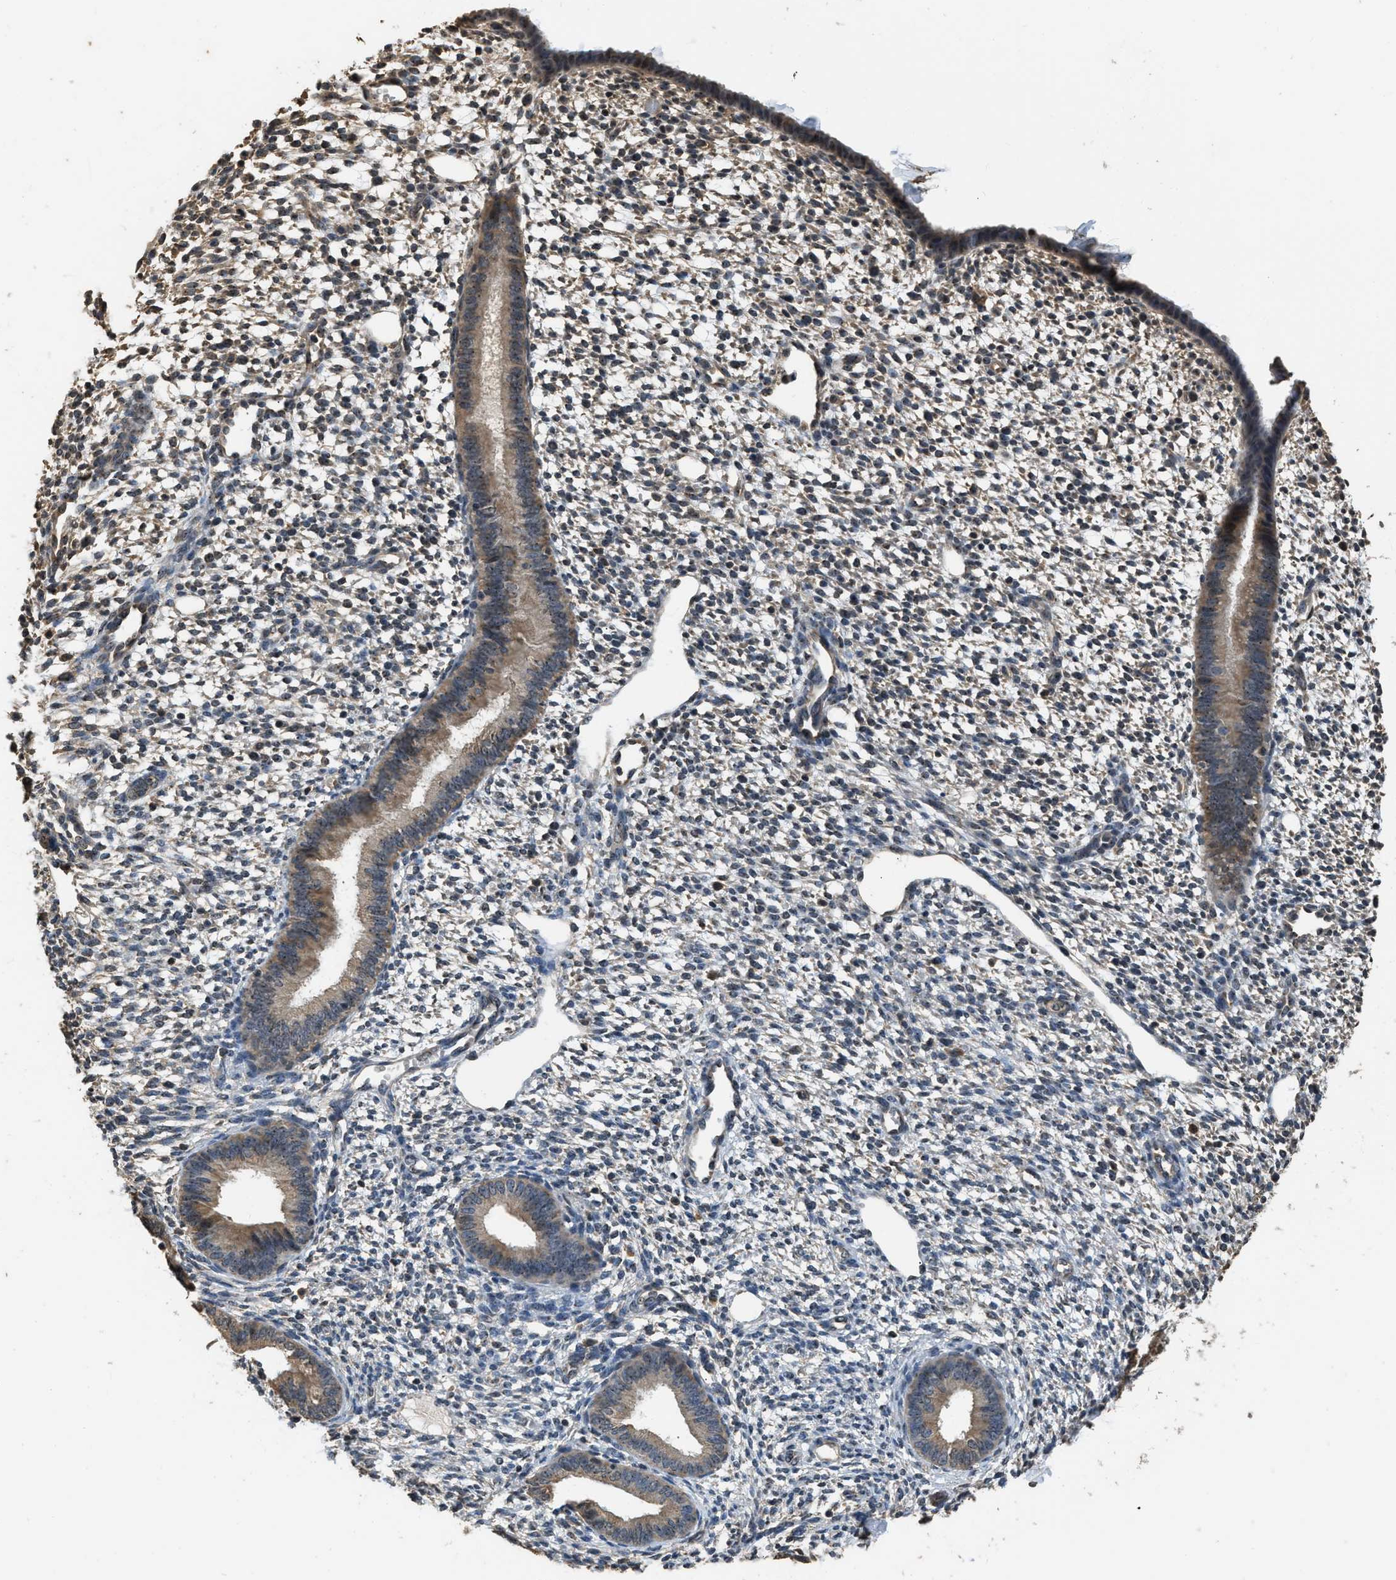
{"staining": {"intensity": "weak", "quantity": "25%-75%", "location": "cytoplasmic/membranous,nuclear"}, "tissue": "endometrium", "cell_type": "Cells in endometrial stroma", "image_type": "normal", "snomed": [{"axis": "morphology", "description": "Normal tissue, NOS"}, {"axis": "topography", "description": "Endometrium"}], "caption": "A low amount of weak cytoplasmic/membranous,nuclear expression is identified in about 25%-75% of cells in endometrial stroma in unremarkable endometrium. The staining was performed using DAB (3,3'-diaminobenzidine), with brown indicating positive protein expression. Nuclei are stained blue with hematoxylin.", "gene": "DENND6B", "patient": {"sex": "female", "age": 46}}